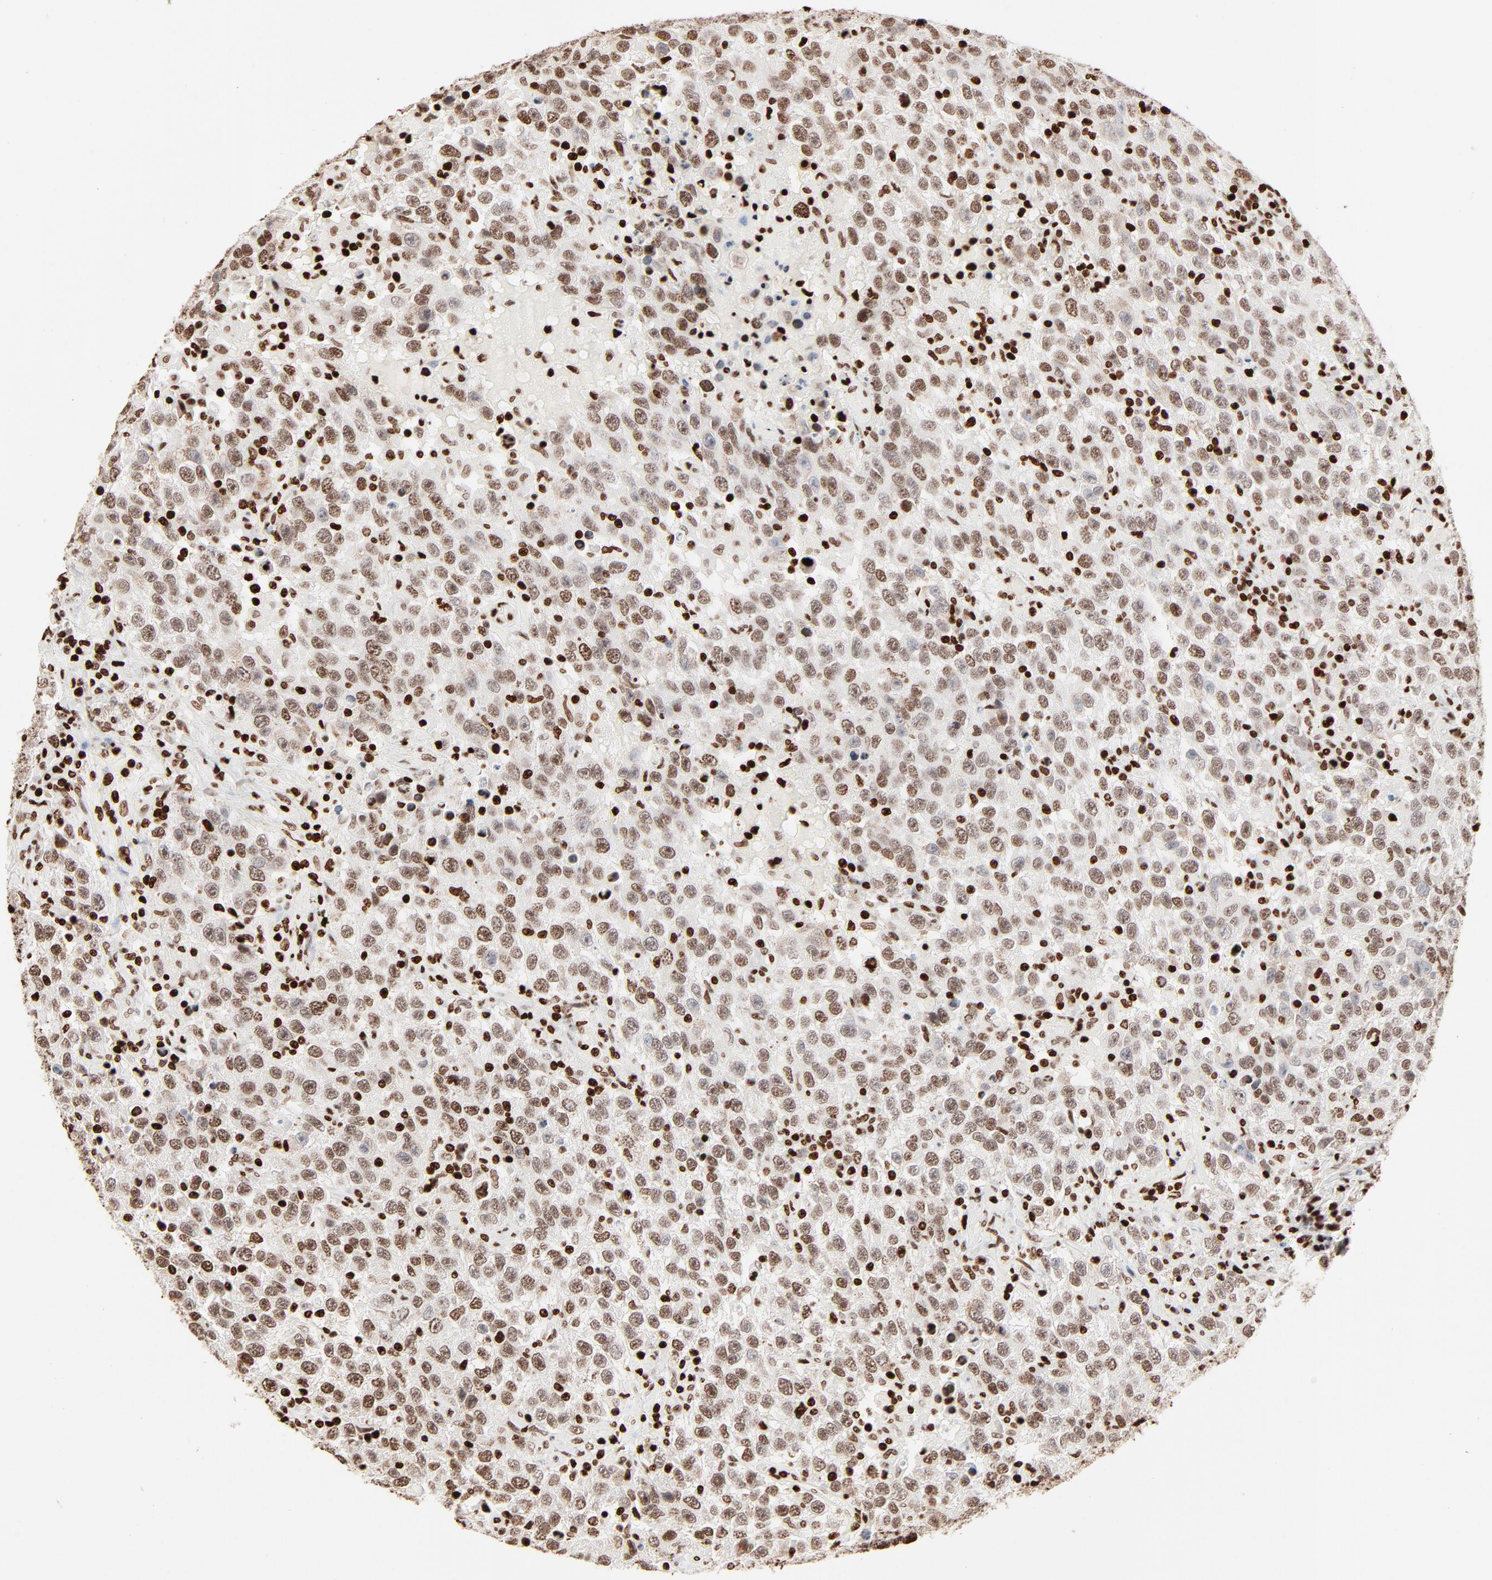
{"staining": {"intensity": "moderate", "quantity": ">75%", "location": "nuclear"}, "tissue": "testis cancer", "cell_type": "Tumor cells", "image_type": "cancer", "snomed": [{"axis": "morphology", "description": "Seminoma, NOS"}, {"axis": "topography", "description": "Testis"}], "caption": "This micrograph exhibits IHC staining of seminoma (testis), with medium moderate nuclear positivity in about >75% of tumor cells.", "gene": "HMGB2", "patient": {"sex": "male", "age": 41}}